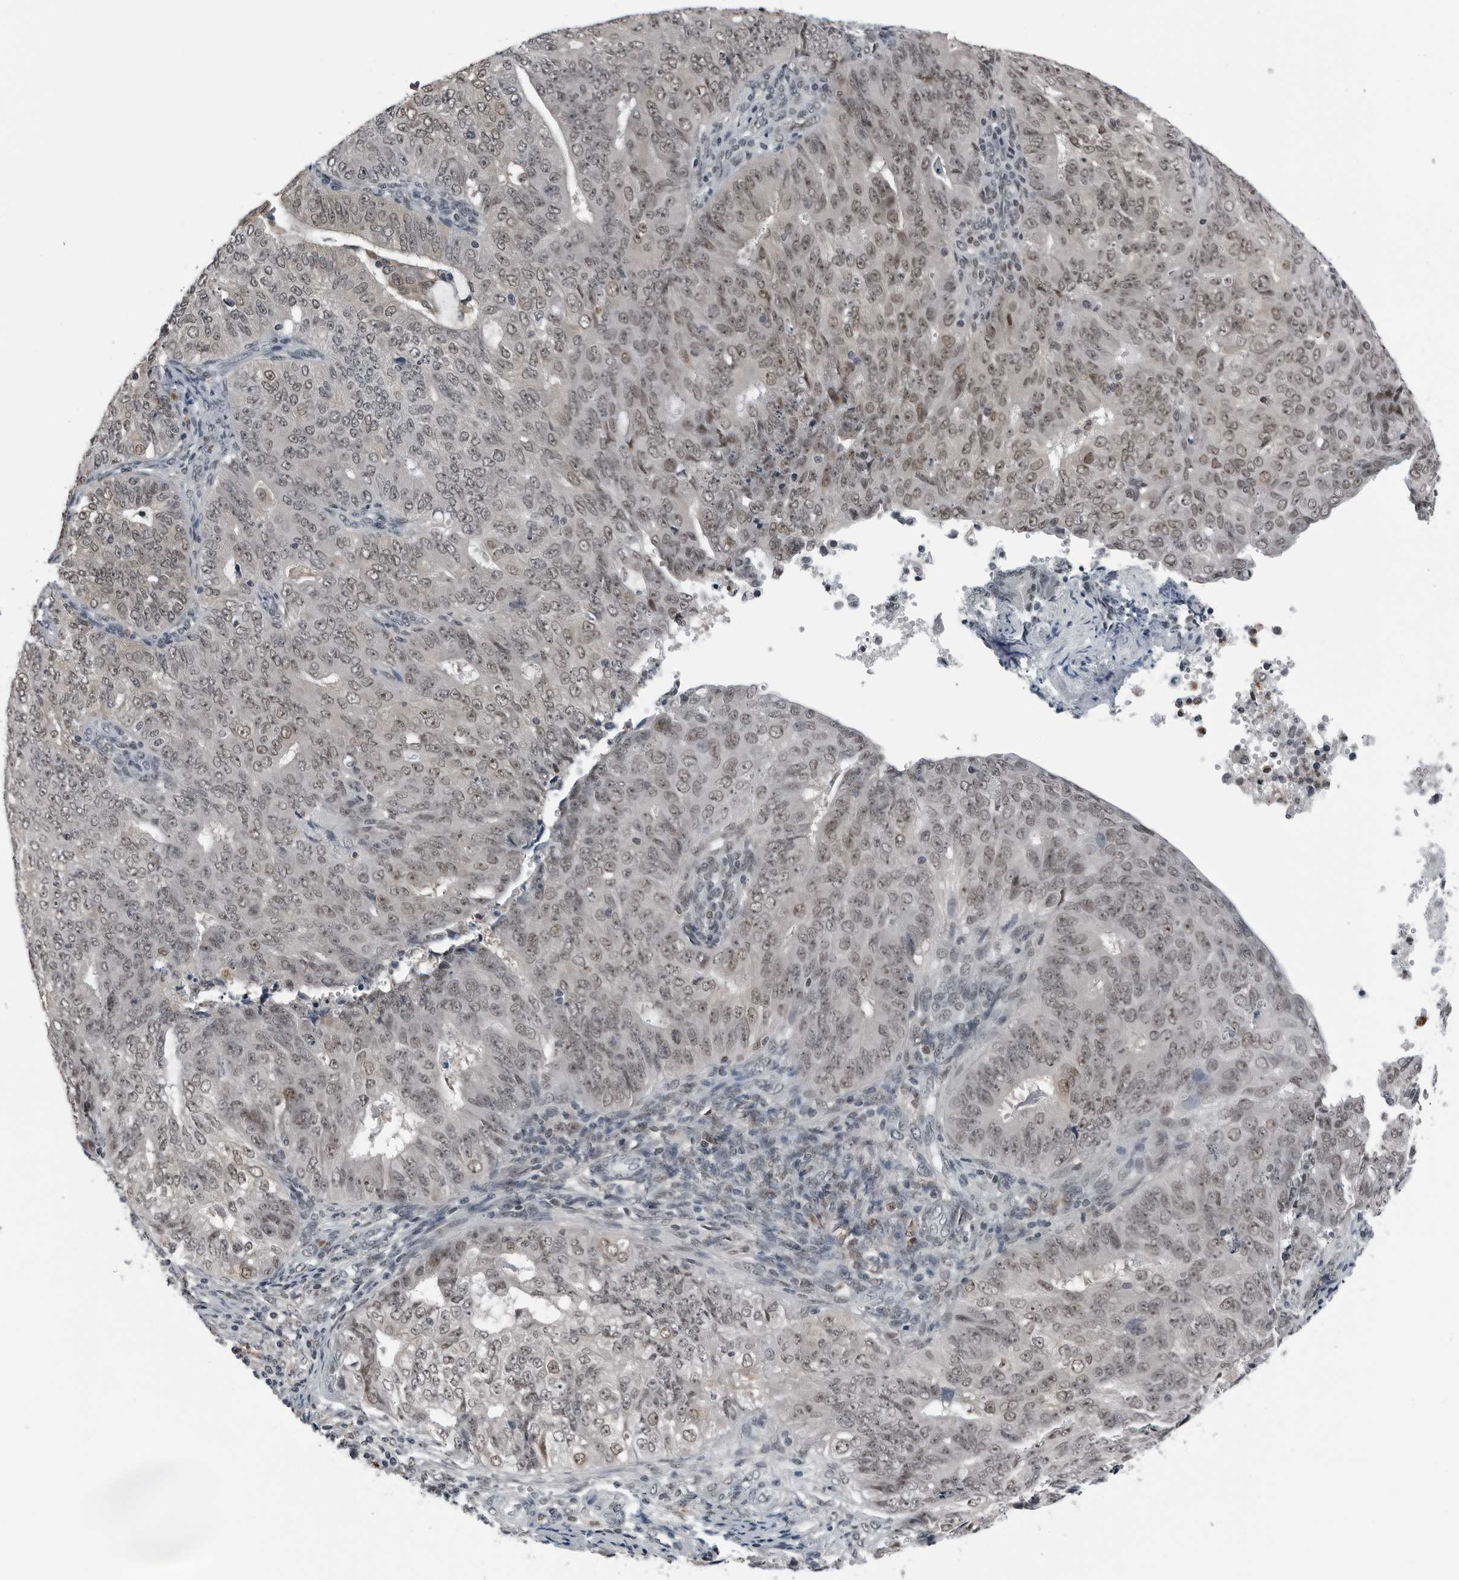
{"staining": {"intensity": "weak", "quantity": "25%-75%", "location": "nuclear"}, "tissue": "endometrial cancer", "cell_type": "Tumor cells", "image_type": "cancer", "snomed": [{"axis": "morphology", "description": "Adenocarcinoma, NOS"}, {"axis": "topography", "description": "Endometrium"}], "caption": "Endometrial adenocarcinoma tissue exhibits weak nuclear positivity in approximately 25%-75% of tumor cells, visualized by immunohistochemistry.", "gene": "AKR1A1", "patient": {"sex": "female", "age": 32}}